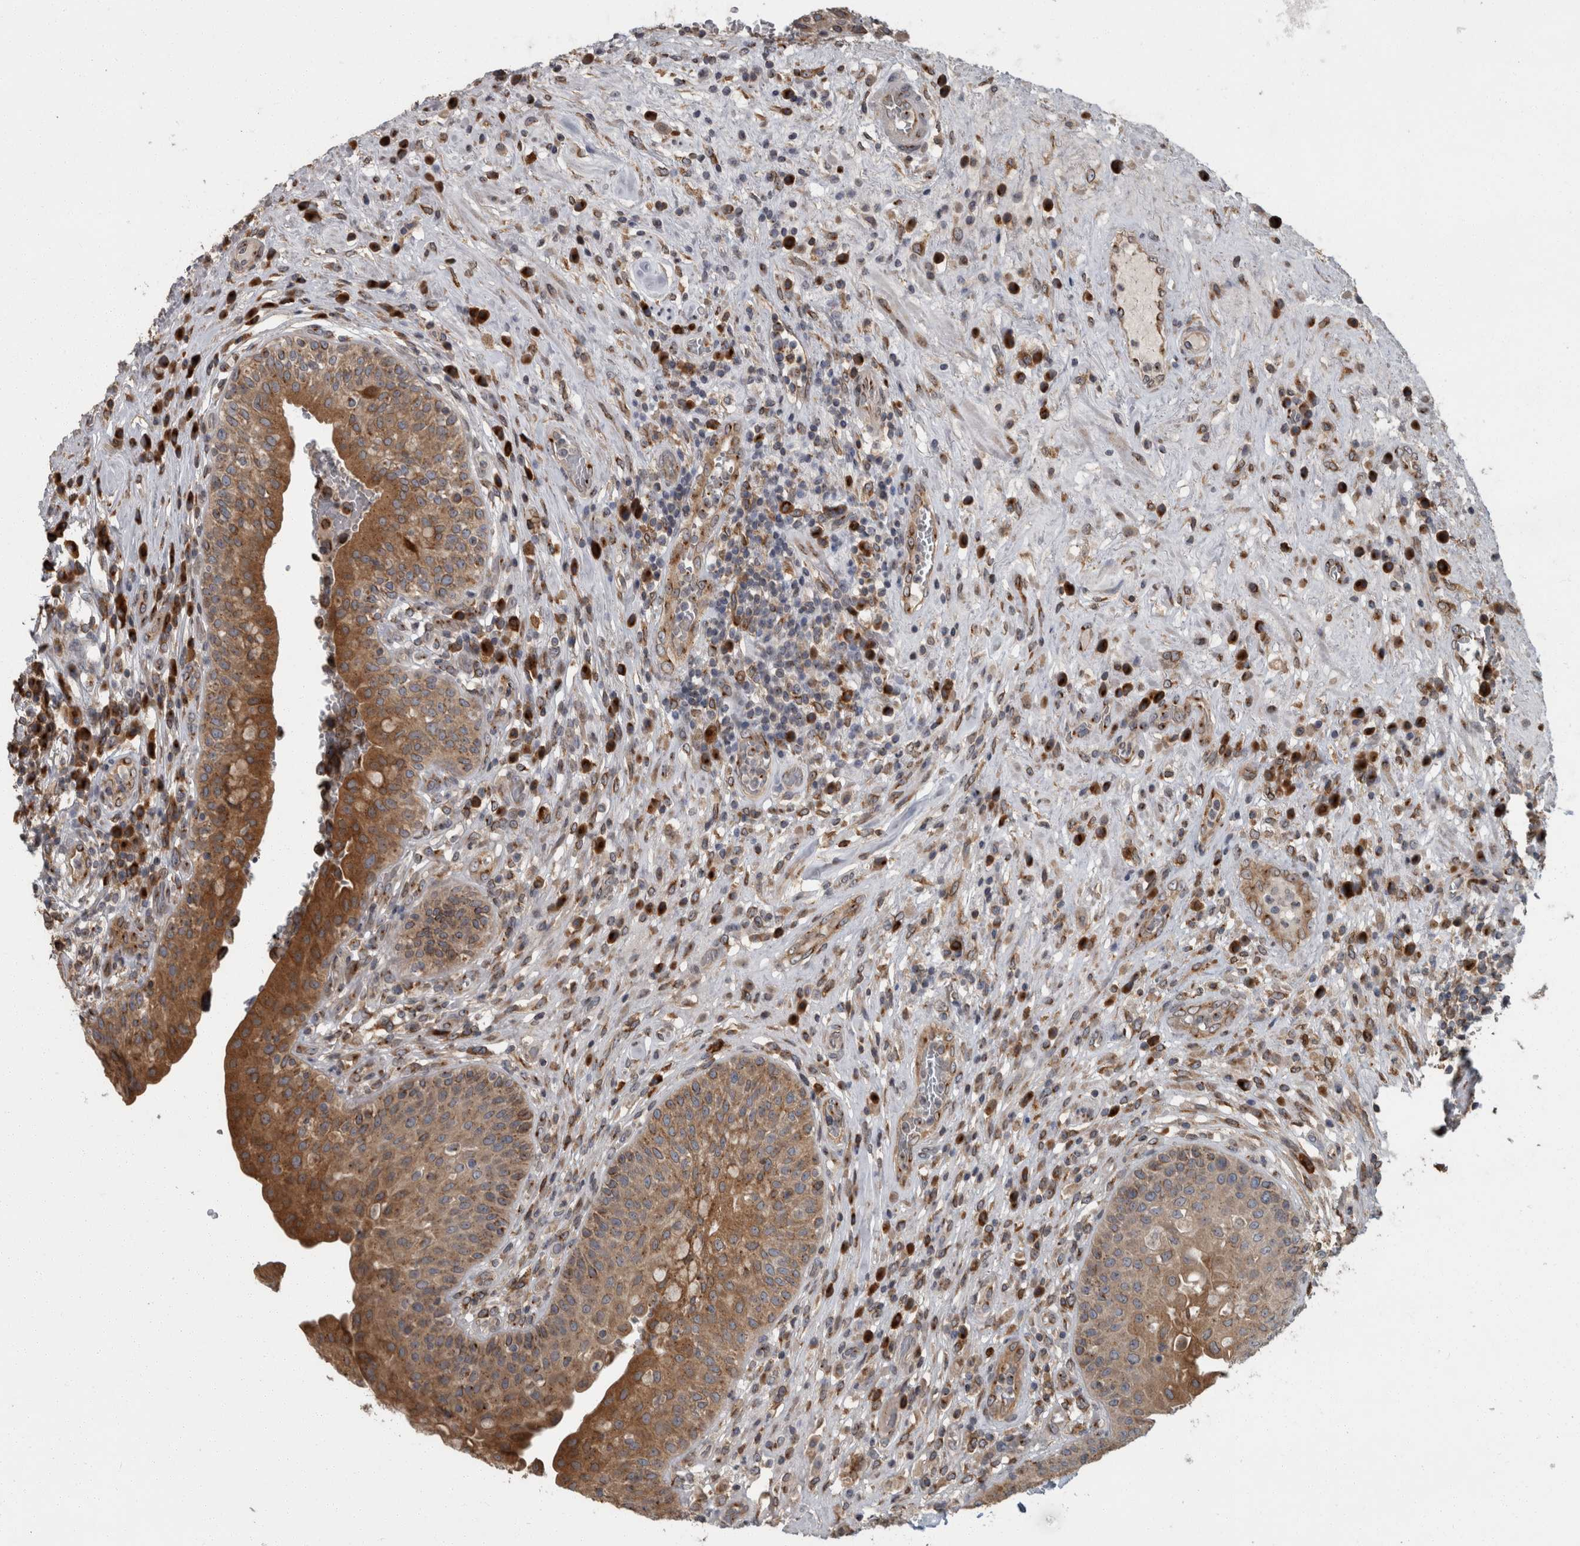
{"staining": {"intensity": "moderate", "quantity": ">75%", "location": "cytoplasmic/membranous"}, "tissue": "urinary bladder", "cell_type": "Urothelial cells", "image_type": "normal", "snomed": [{"axis": "morphology", "description": "Normal tissue, NOS"}, {"axis": "topography", "description": "Urinary bladder"}], "caption": "Protein staining of benign urinary bladder displays moderate cytoplasmic/membranous positivity in approximately >75% of urothelial cells.", "gene": "LMAN2L", "patient": {"sex": "female", "age": 62}}